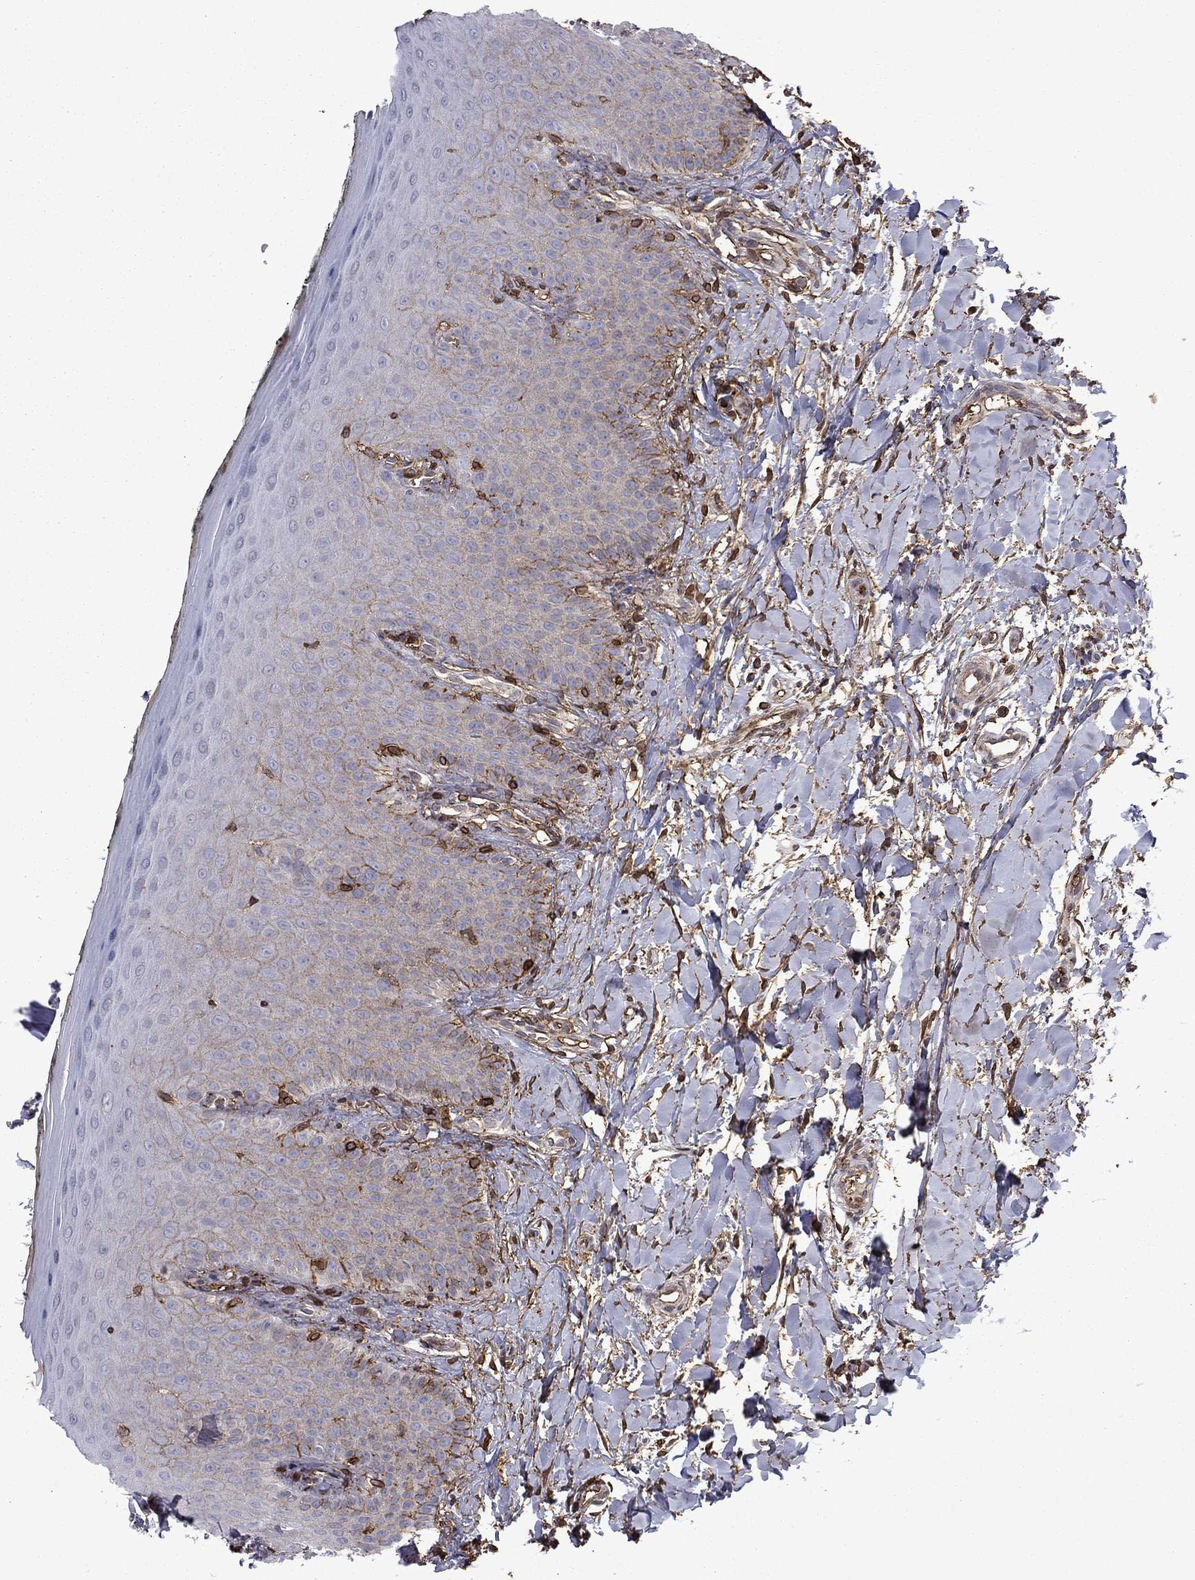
{"staining": {"intensity": "moderate", "quantity": "<25%", "location": "cytoplasmic/membranous"}, "tissue": "oral mucosa", "cell_type": "Squamous epithelial cells", "image_type": "normal", "snomed": [{"axis": "morphology", "description": "Normal tissue, NOS"}, {"axis": "topography", "description": "Oral tissue"}], "caption": "IHC of unremarkable oral mucosa exhibits low levels of moderate cytoplasmic/membranous positivity in approximately <25% of squamous epithelial cells.", "gene": "PLAU", "patient": {"sex": "female", "age": 43}}